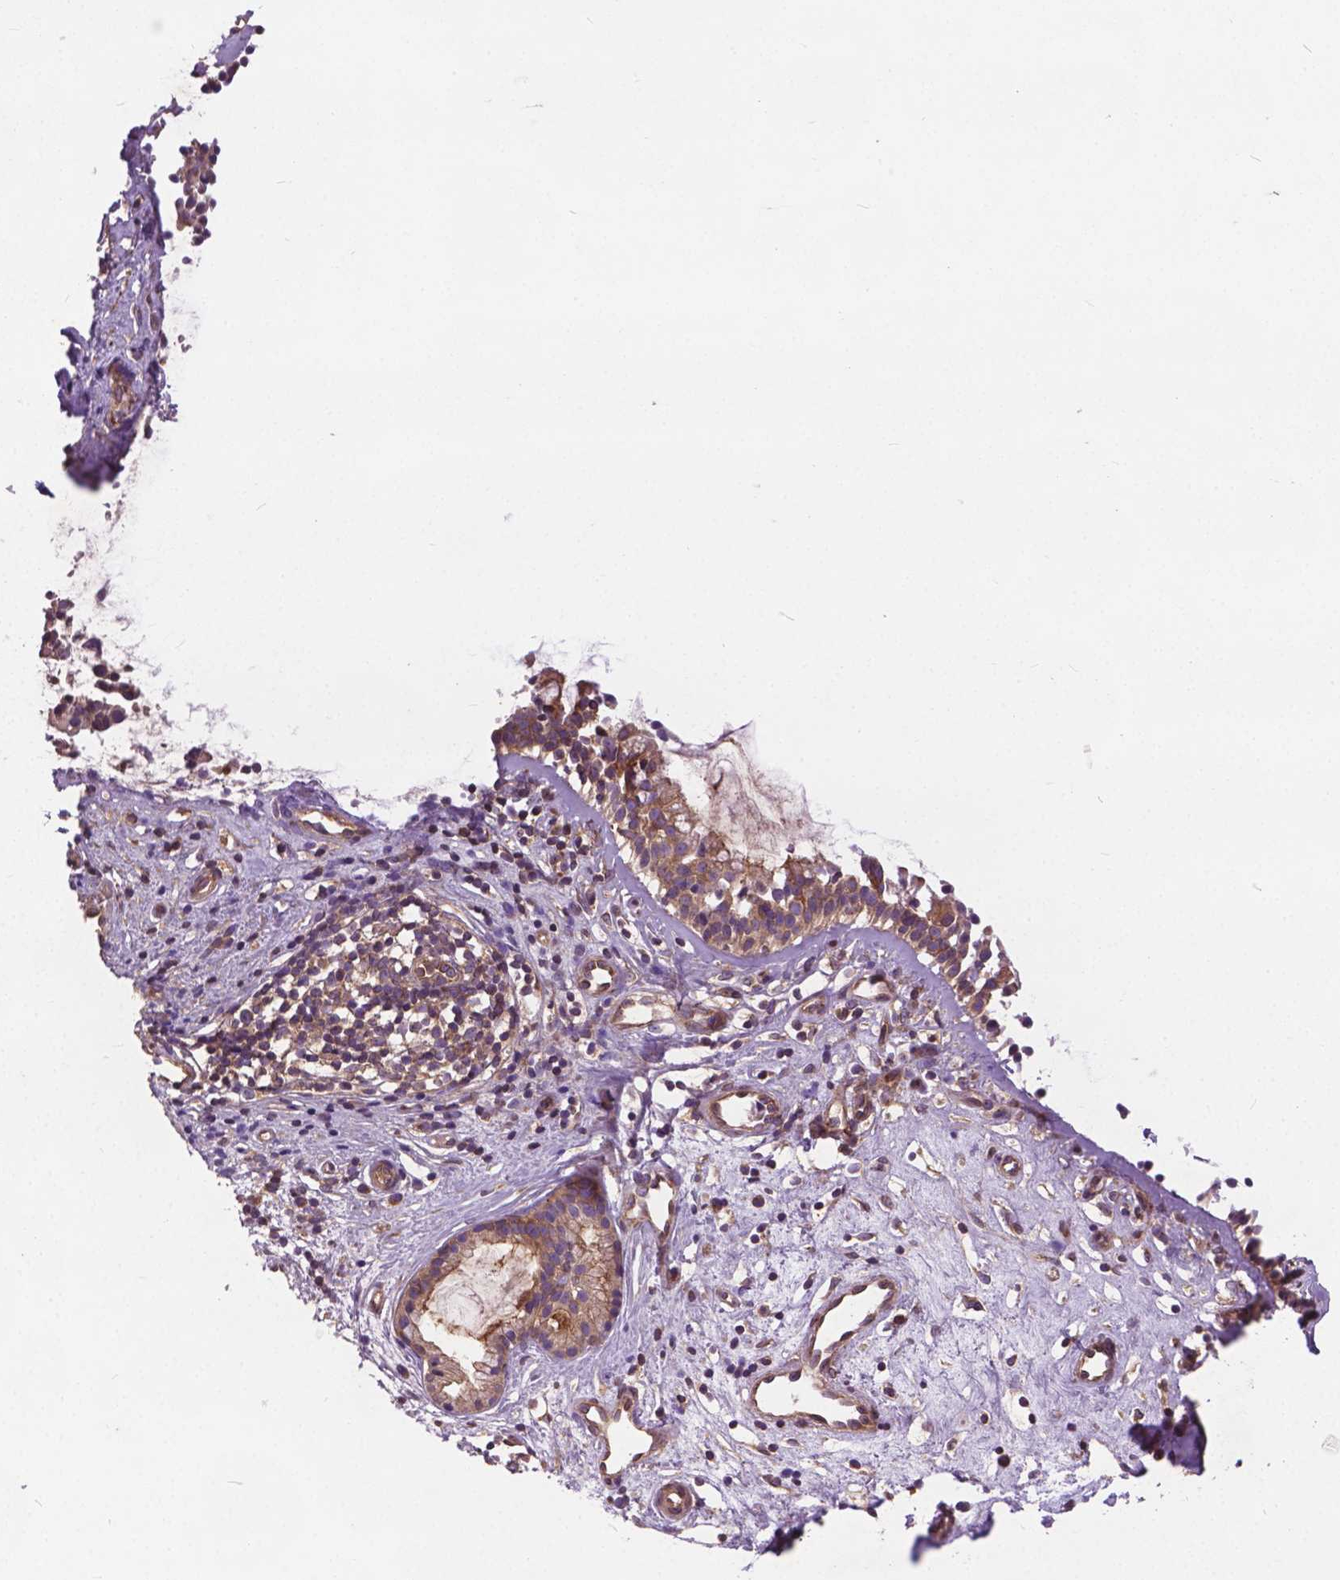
{"staining": {"intensity": "moderate", "quantity": ">75%", "location": "cytoplasmic/membranous"}, "tissue": "nasopharynx", "cell_type": "Respiratory epithelial cells", "image_type": "normal", "snomed": [{"axis": "morphology", "description": "Normal tissue, NOS"}, {"axis": "topography", "description": "Nasopharynx"}], "caption": "Immunohistochemistry image of unremarkable human nasopharynx stained for a protein (brown), which displays medium levels of moderate cytoplasmic/membranous positivity in approximately >75% of respiratory epithelial cells.", "gene": "MZT1", "patient": {"sex": "female", "age": 52}}